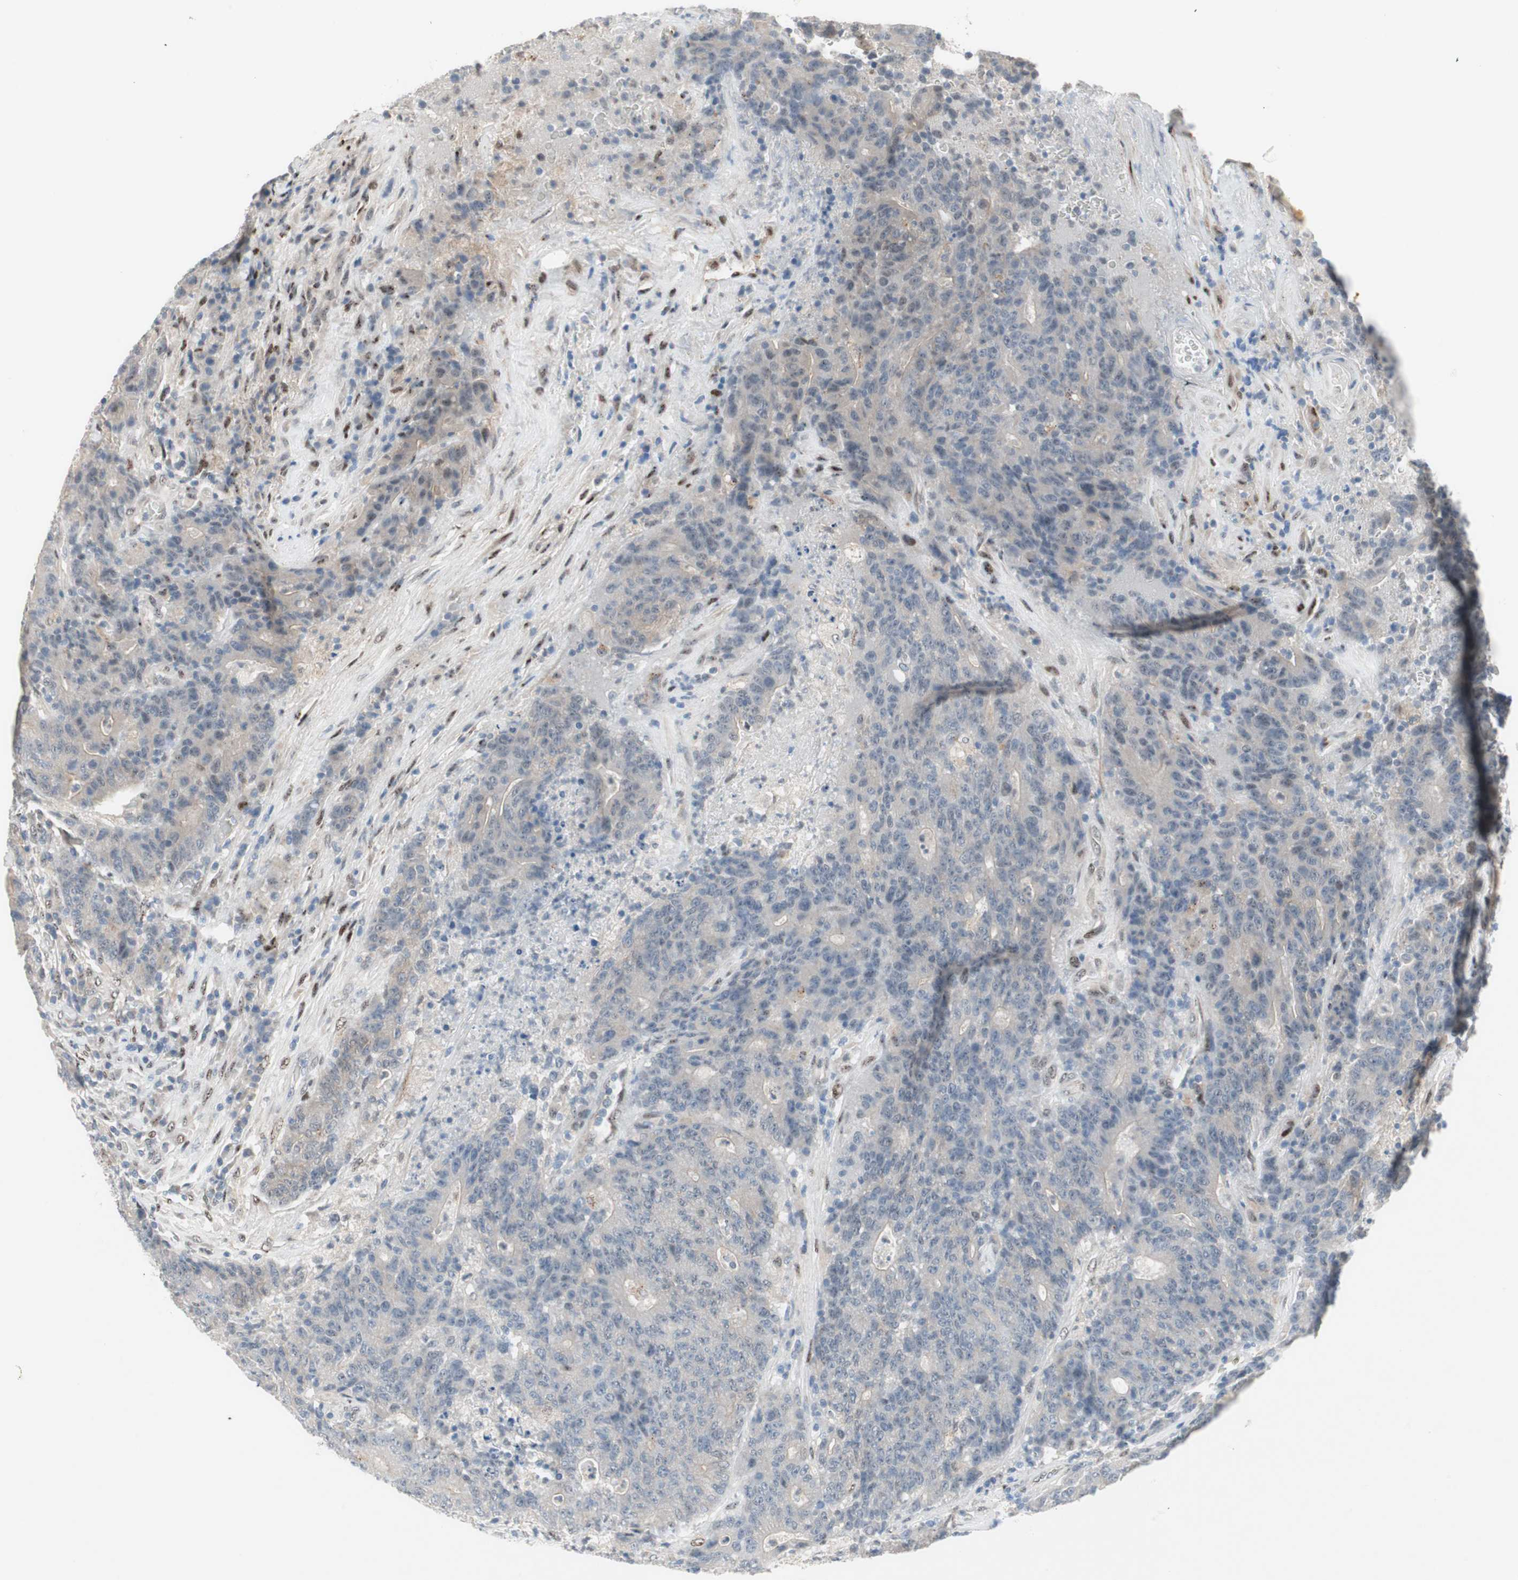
{"staining": {"intensity": "negative", "quantity": "none", "location": "none"}, "tissue": "colorectal cancer", "cell_type": "Tumor cells", "image_type": "cancer", "snomed": [{"axis": "morphology", "description": "Normal tissue, NOS"}, {"axis": "morphology", "description": "Adenocarcinoma, NOS"}, {"axis": "topography", "description": "Colon"}], "caption": "Immunohistochemical staining of human adenocarcinoma (colorectal) shows no significant positivity in tumor cells.", "gene": "CAND2", "patient": {"sex": "female", "age": 75}}